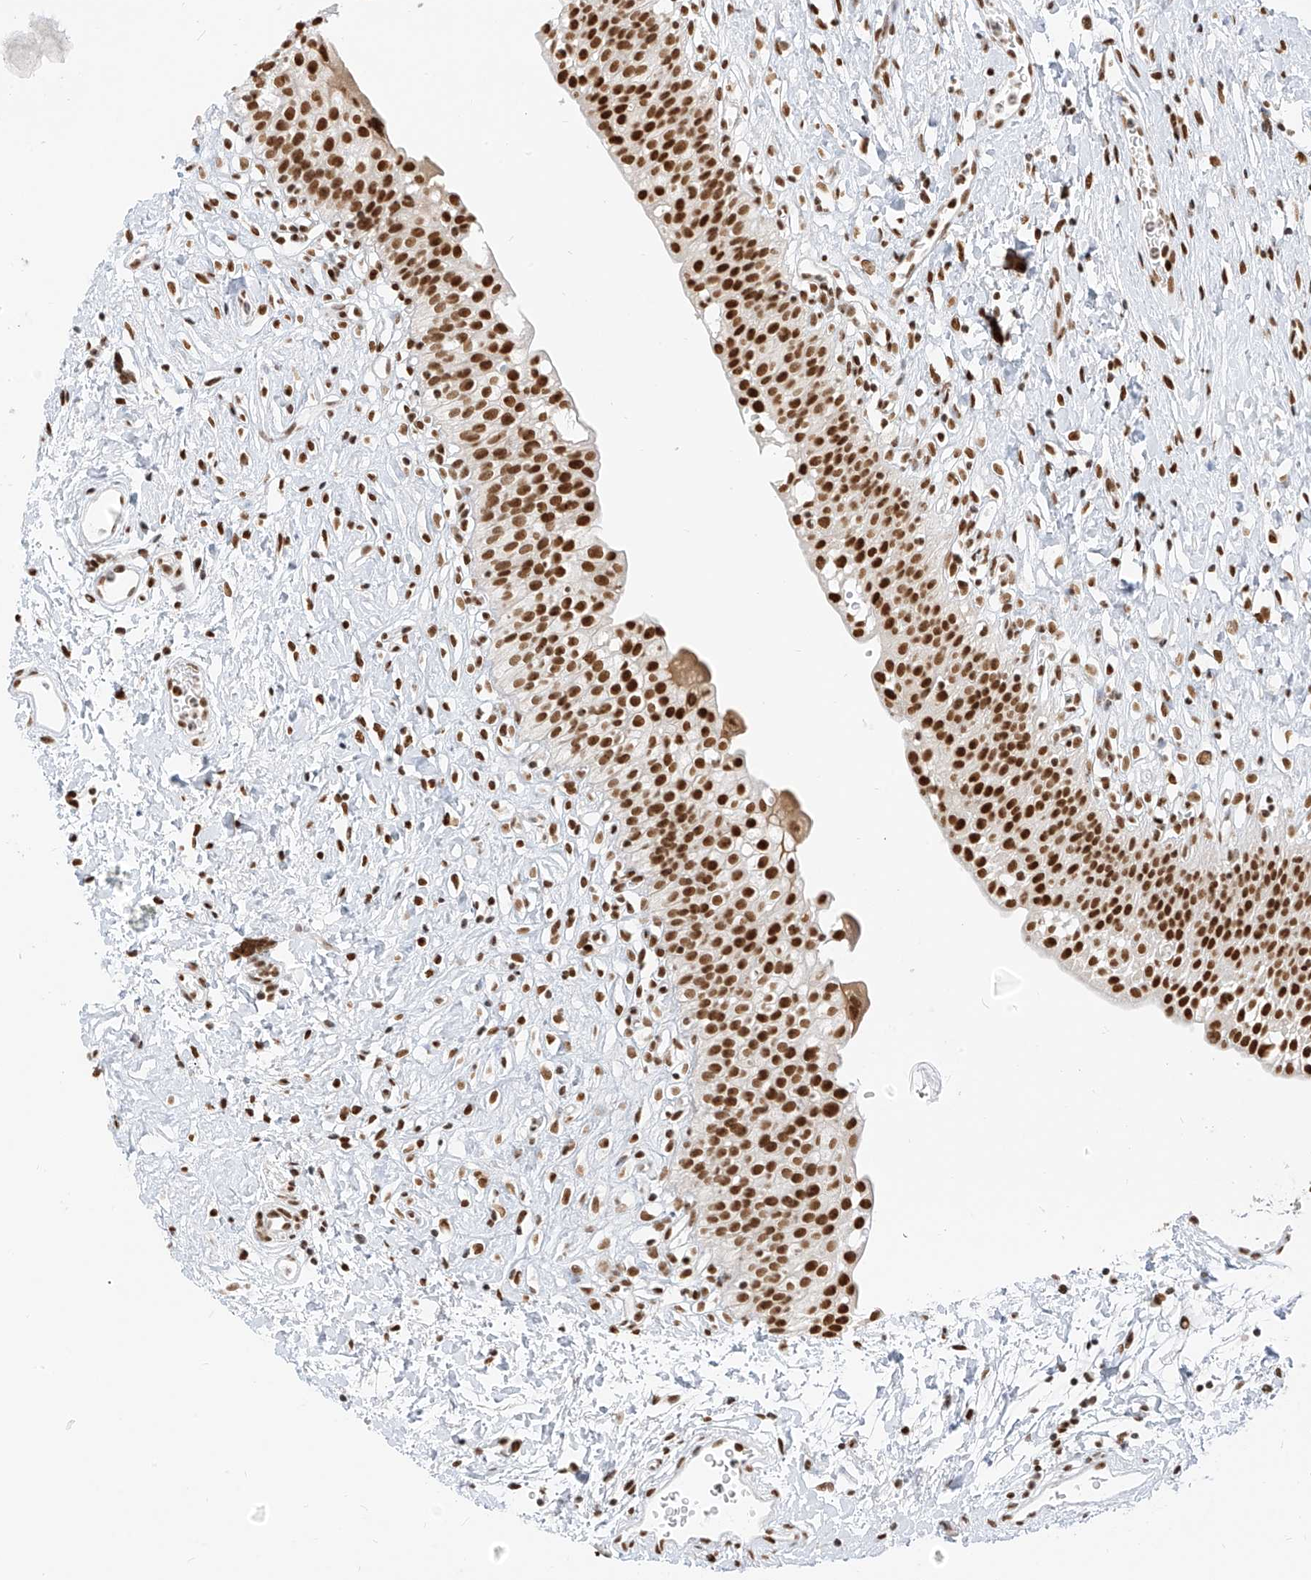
{"staining": {"intensity": "strong", "quantity": ">75%", "location": "nuclear"}, "tissue": "urinary bladder", "cell_type": "Urothelial cells", "image_type": "normal", "snomed": [{"axis": "morphology", "description": "Normal tissue, NOS"}, {"axis": "topography", "description": "Urinary bladder"}], "caption": "About >75% of urothelial cells in benign human urinary bladder display strong nuclear protein positivity as visualized by brown immunohistochemical staining.", "gene": "SMARCA2", "patient": {"sex": "male", "age": 51}}